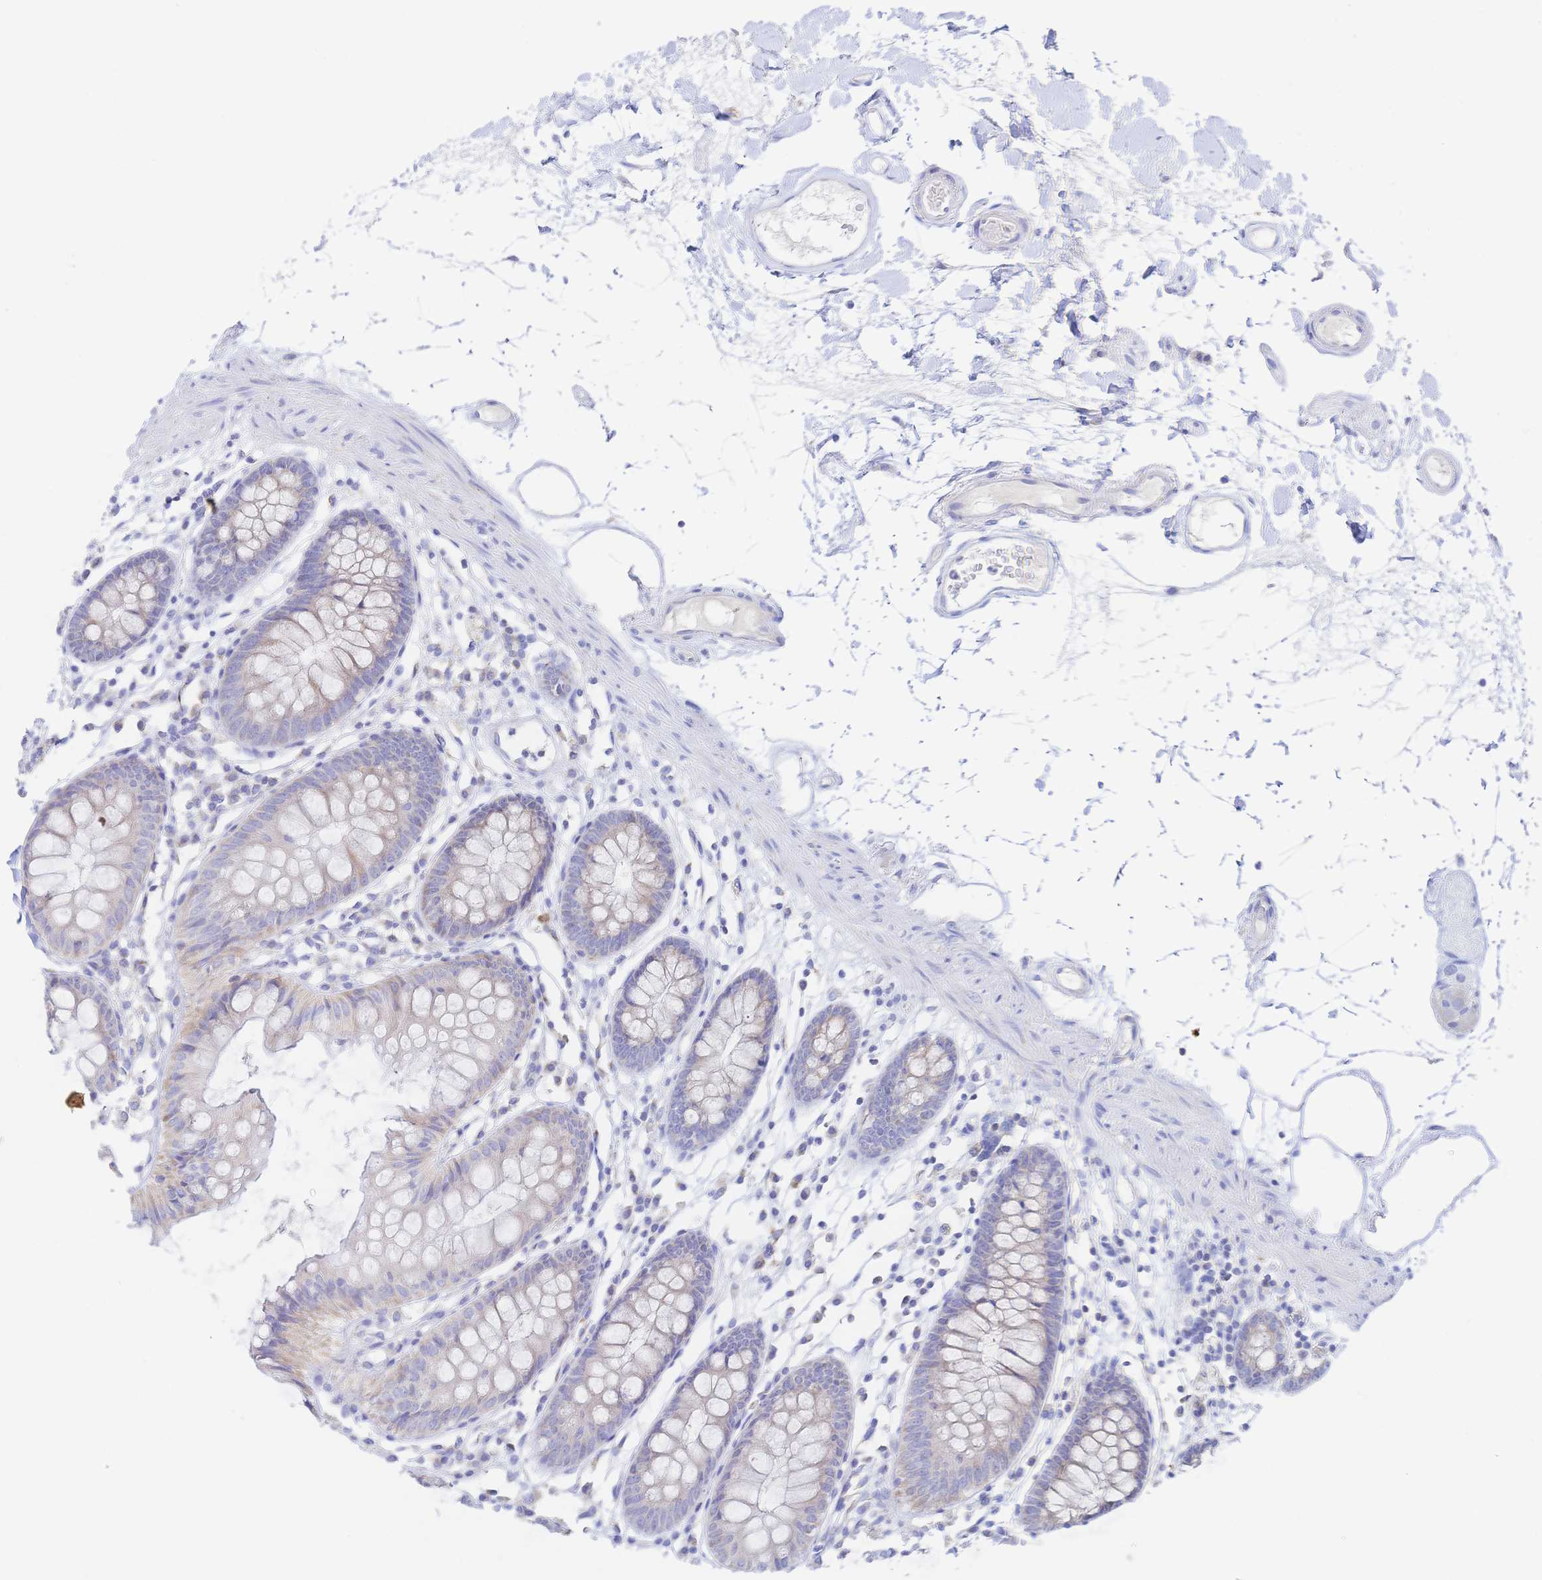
{"staining": {"intensity": "negative", "quantity": "none", "location": "none"}, "tissue": "colon", "cell_type": "Endothelial cells", "image_type": "normal", "snomed": [{"axis": "morphology", "description": "Normal tissue, NOS"}, {"axis": "topography", "description": "Colon"}], "caption": "An IHC micrograph of benign colon is shown. There is no staining in endothelial cells of colon. (DAB IHC visualized using brightfield microscopy, high magnification).", "gene": "SYNGR4", "patient": {"sex": "female", "age": 84}}